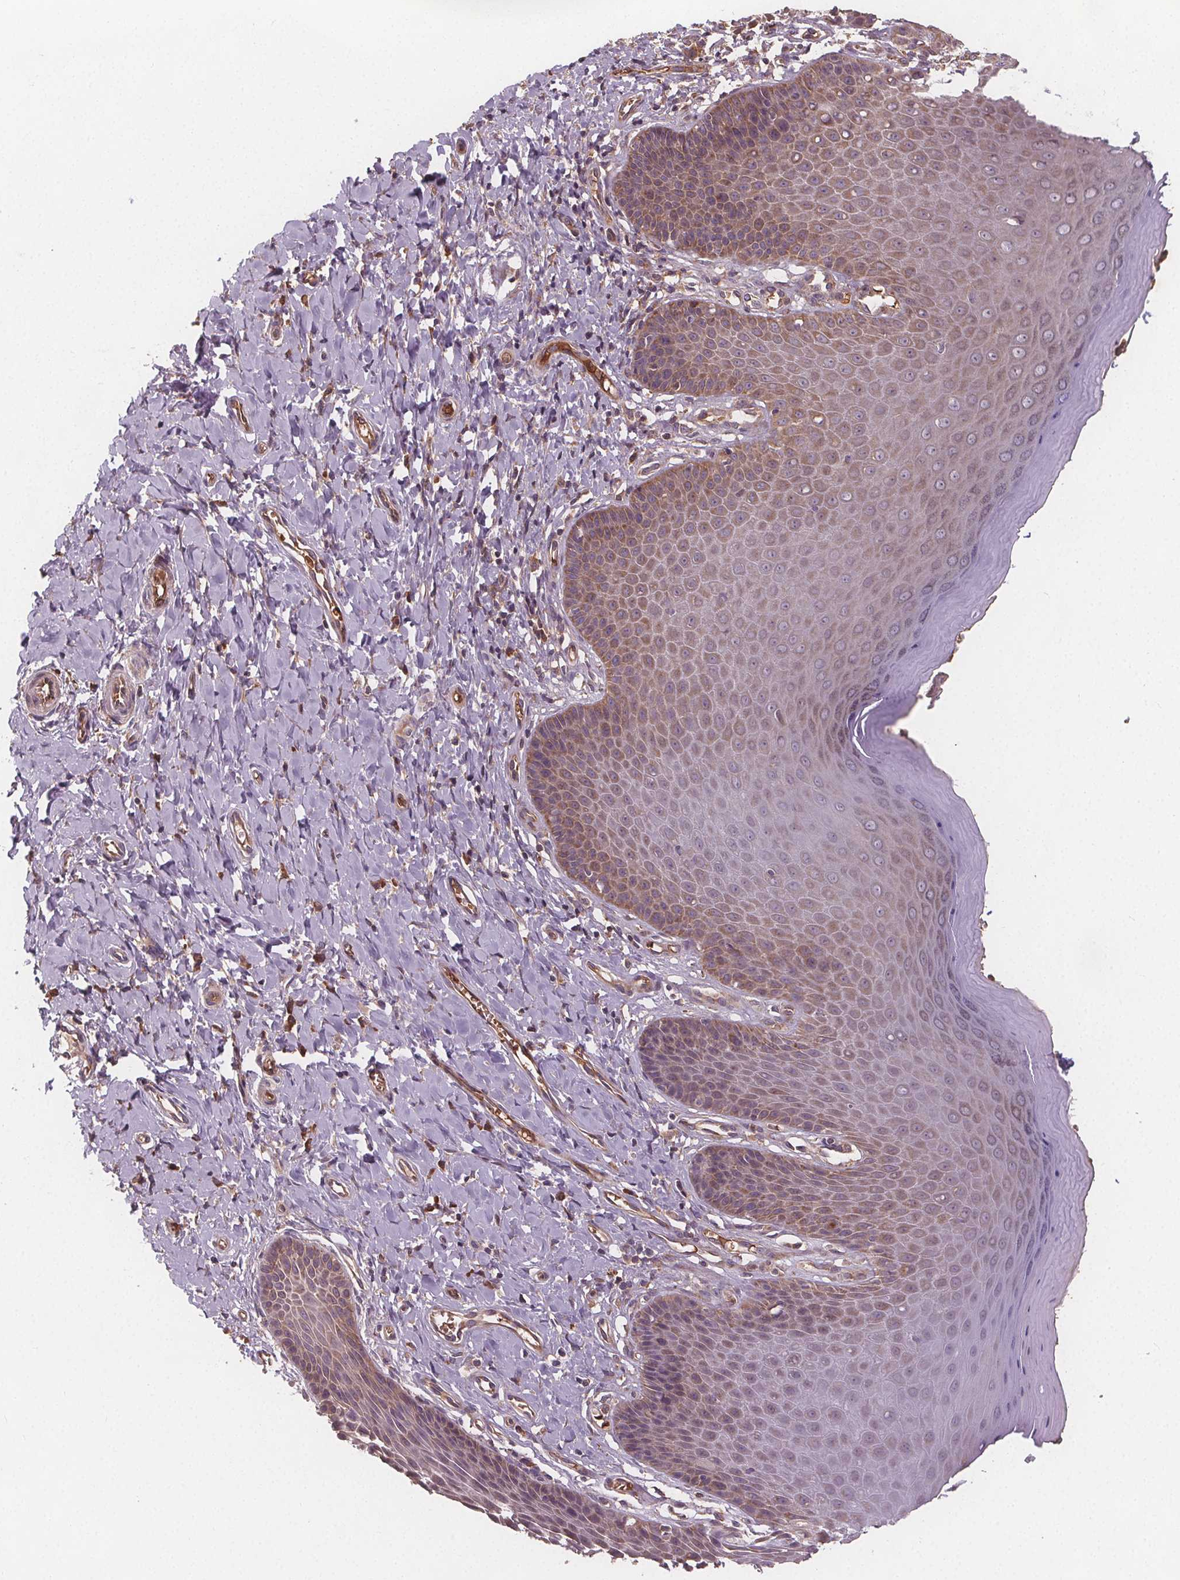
{"staining": {"intensity": "moderate", "quantity": "25%-75%", "location": "cytoplasmic/membranous"}, "tissue": "vagina", "cell_type": "Squamous epithelial cells", "image_type": "normal", "snomed": [{"axis": "morphology", "description": "Normal tissue, NOS"}, {"axis": "topography", "description": "Vagina"}], "caption": "DAB immunohistochemical staining of normal vagina exhibits moderate cytoplasmic/membranous protein staining in approximately 25%-75% of squamous epithelial cells. Using DAB (3,3'-diaminobenzidine) (brown) and hematoxylin (blue) stains, captured at high magnification using brightfield microscopy.", "gene": "EIF3D", "patient": {"sex": "female", "age": 83}}